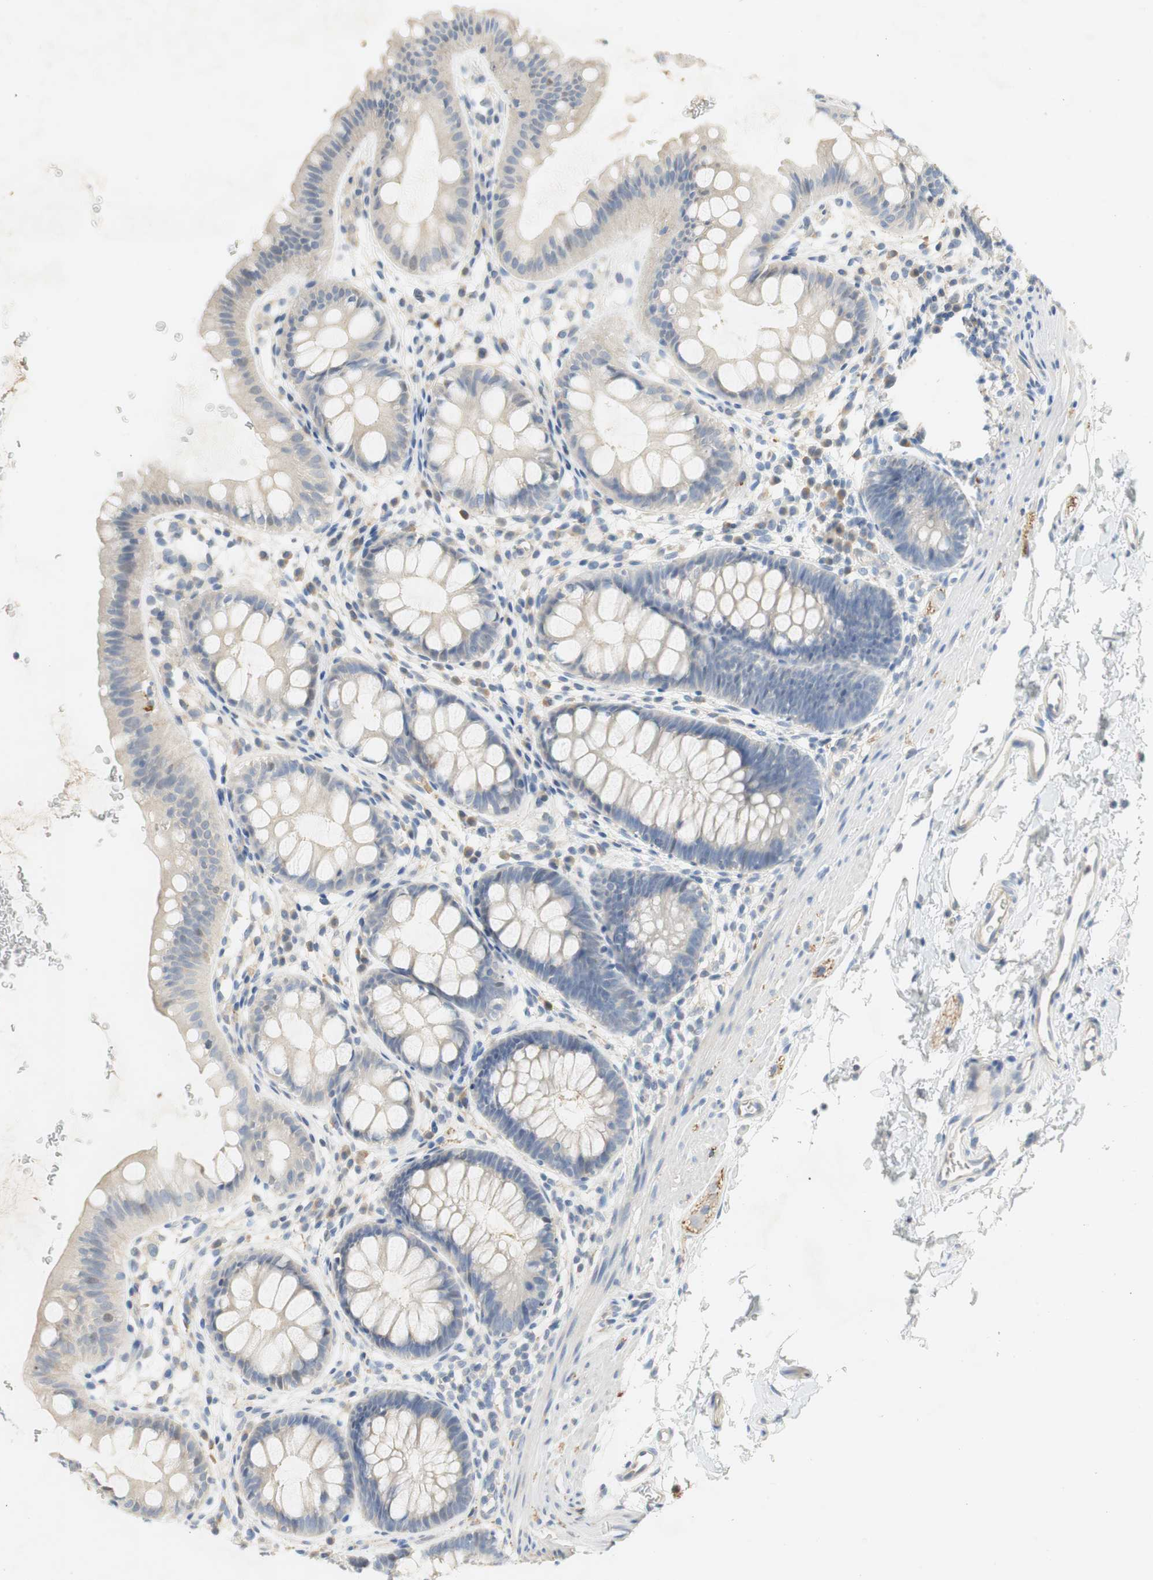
{"staining": {"intensity": "negative", "quantity": "none", "location": "none"}, "tissue": "rectum", "cell_type": "Glandular cells", "image_type": "normal", "snomed": [{"axis": "morphology", "description": "Normal tissue, NOS"}, {"axis": "topography", "description": "Rectum"}], "caption": "Immunohistochemical staining of benign rectum demonstrates no significant expression in glandular cells. (DAB (3,3'-diaminobenzidine) immunohistochemistry (IHC) visualized using brightfield microscopy, high magnification).", "gene": "CCM2L", "patient": {"sex": "female", "age": 24}}